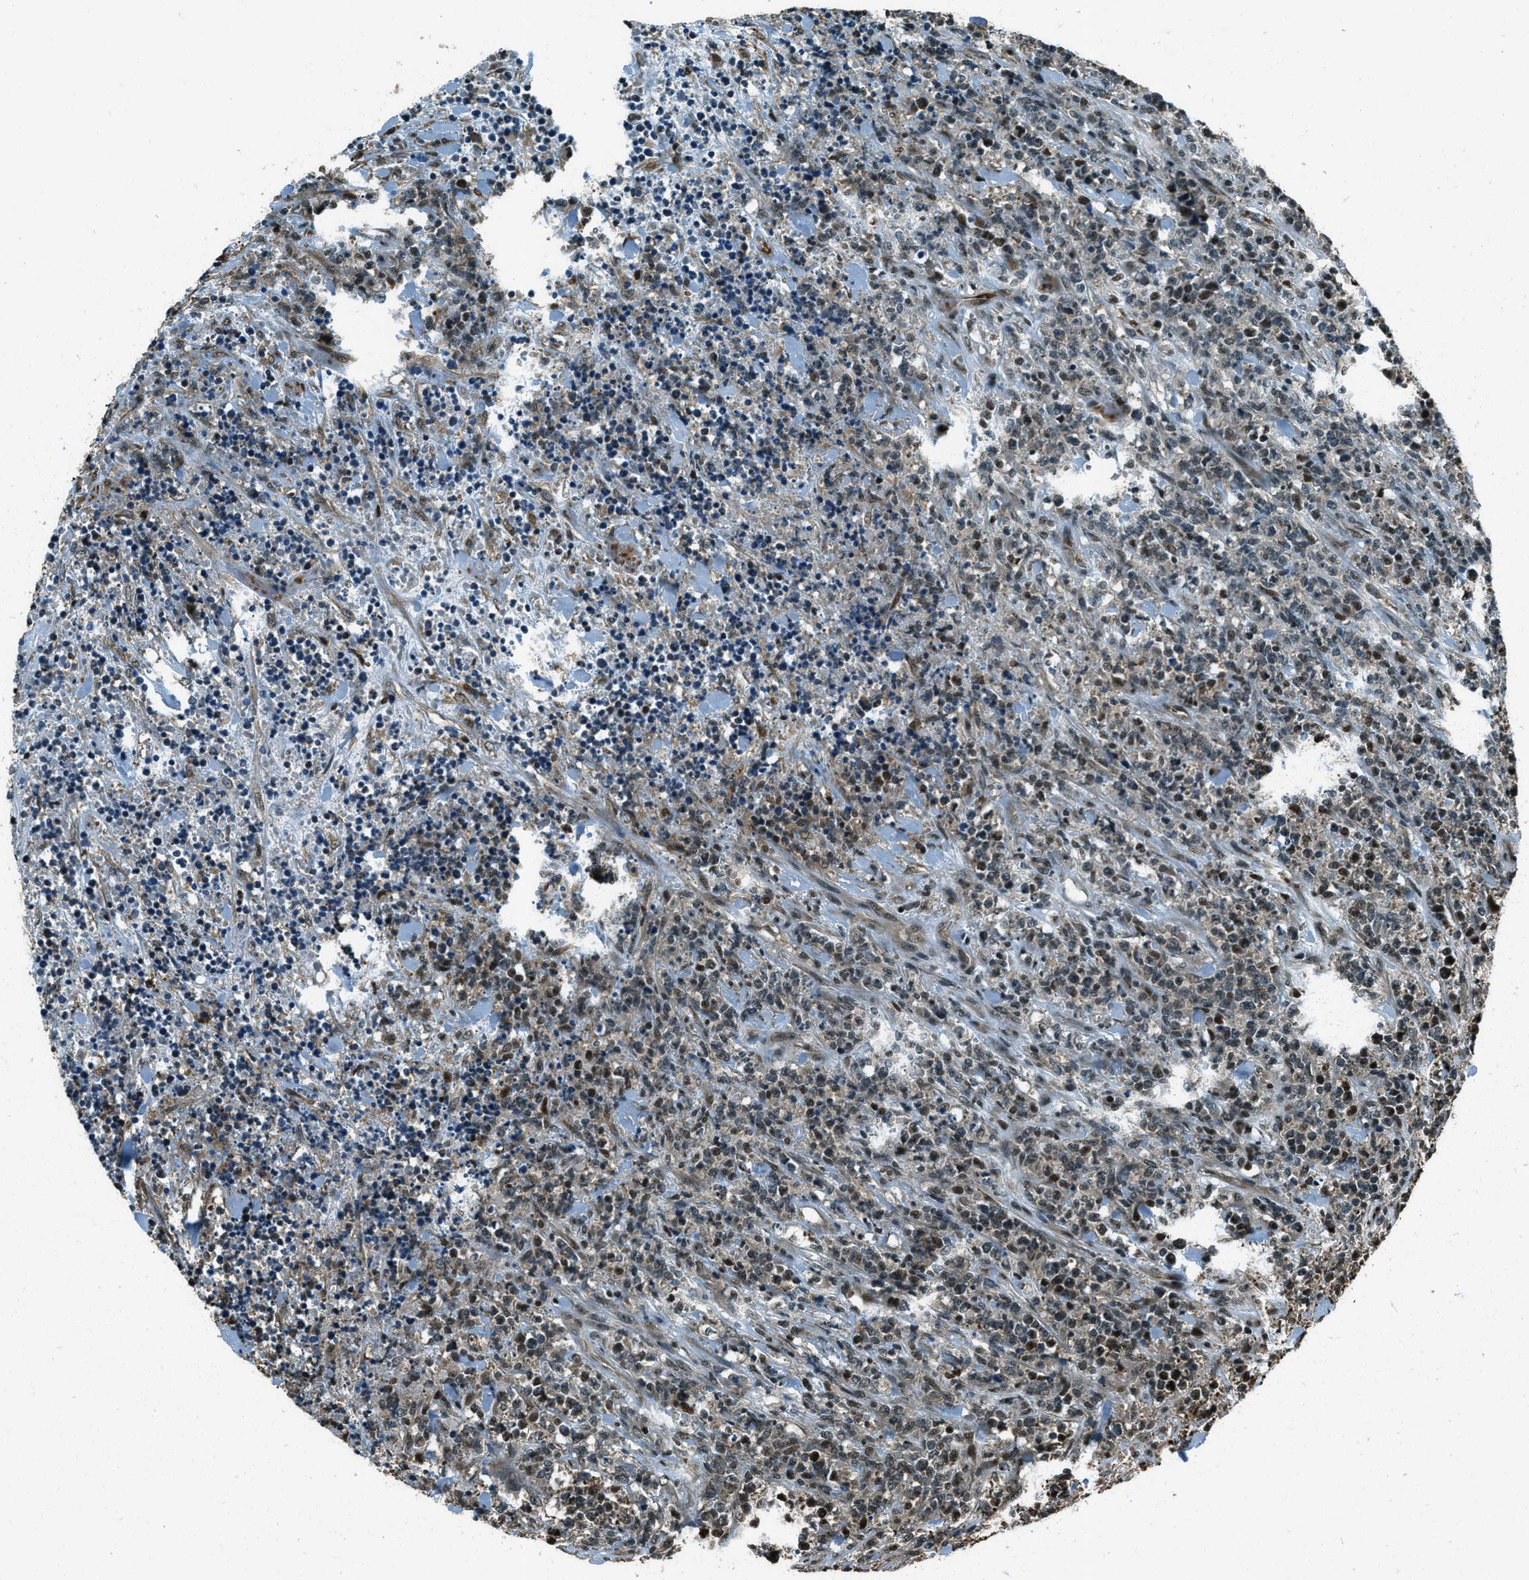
{"staining": {"intensity": "moderate", "quantity": "<25%", "location": "nuclear"}, "tissue": "lymphoma", "cell_type": "Tumor cells", "image_type": "cancer", "snomed": [{"axis": "morphology", "description": "Malignant lymphoma, non-Hodgkin's type, High grade"}, {"axis": "topography", "description": "Soft tissue"}], "caption": "The image exhibits a brown stain indicating the presence of a protein in the nuclear of tumor cells in high-grade malignant lymphoma, non-Hodgkin's type. The staining was performed using DAB (3,3'-diaminobenzidine) to visualize the protein expression in brown, while the nuclei were stained in blue with hematoxylin (Magnification: 20x).", "gene": "TARDBP", "patient": {"sex": "male", "age": 18}}